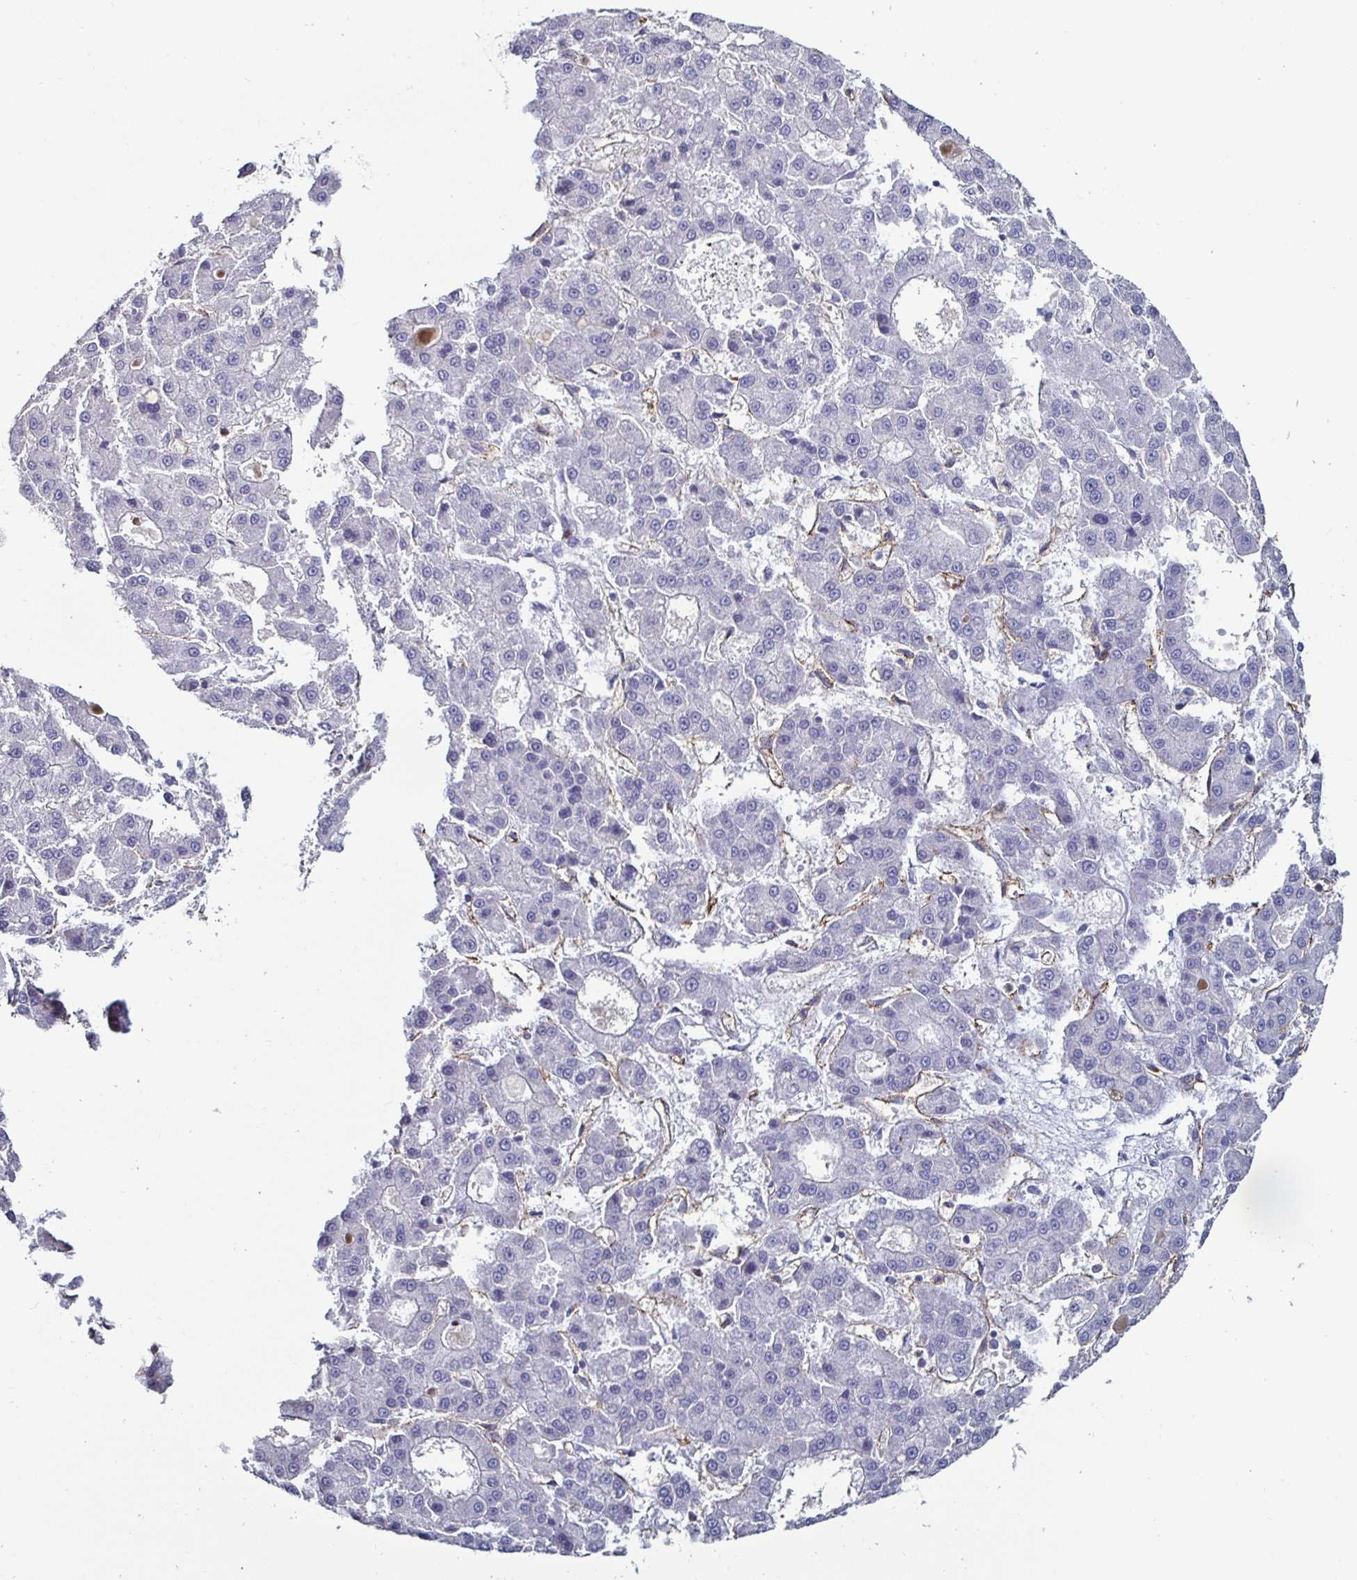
{"staining": {"intensity": "negative", "quantity": "none", "location": "none"}, "tissue": "liver cancer", "cell_type": "Tumor cells", "image_type": "cancer", "snomed": [{"axis": "morphology", "description": "Carcinoma, Hepatocellular, NOS"}, {"axis": "topography", "description": "Liver"}], "caption": "Immunohistochemical staining of human liver hepatocellular carcinoma reveals no significant expression in tumor cells.", "gene": "ACSBG2", "patient": {"sex": "male", "age": 70}}